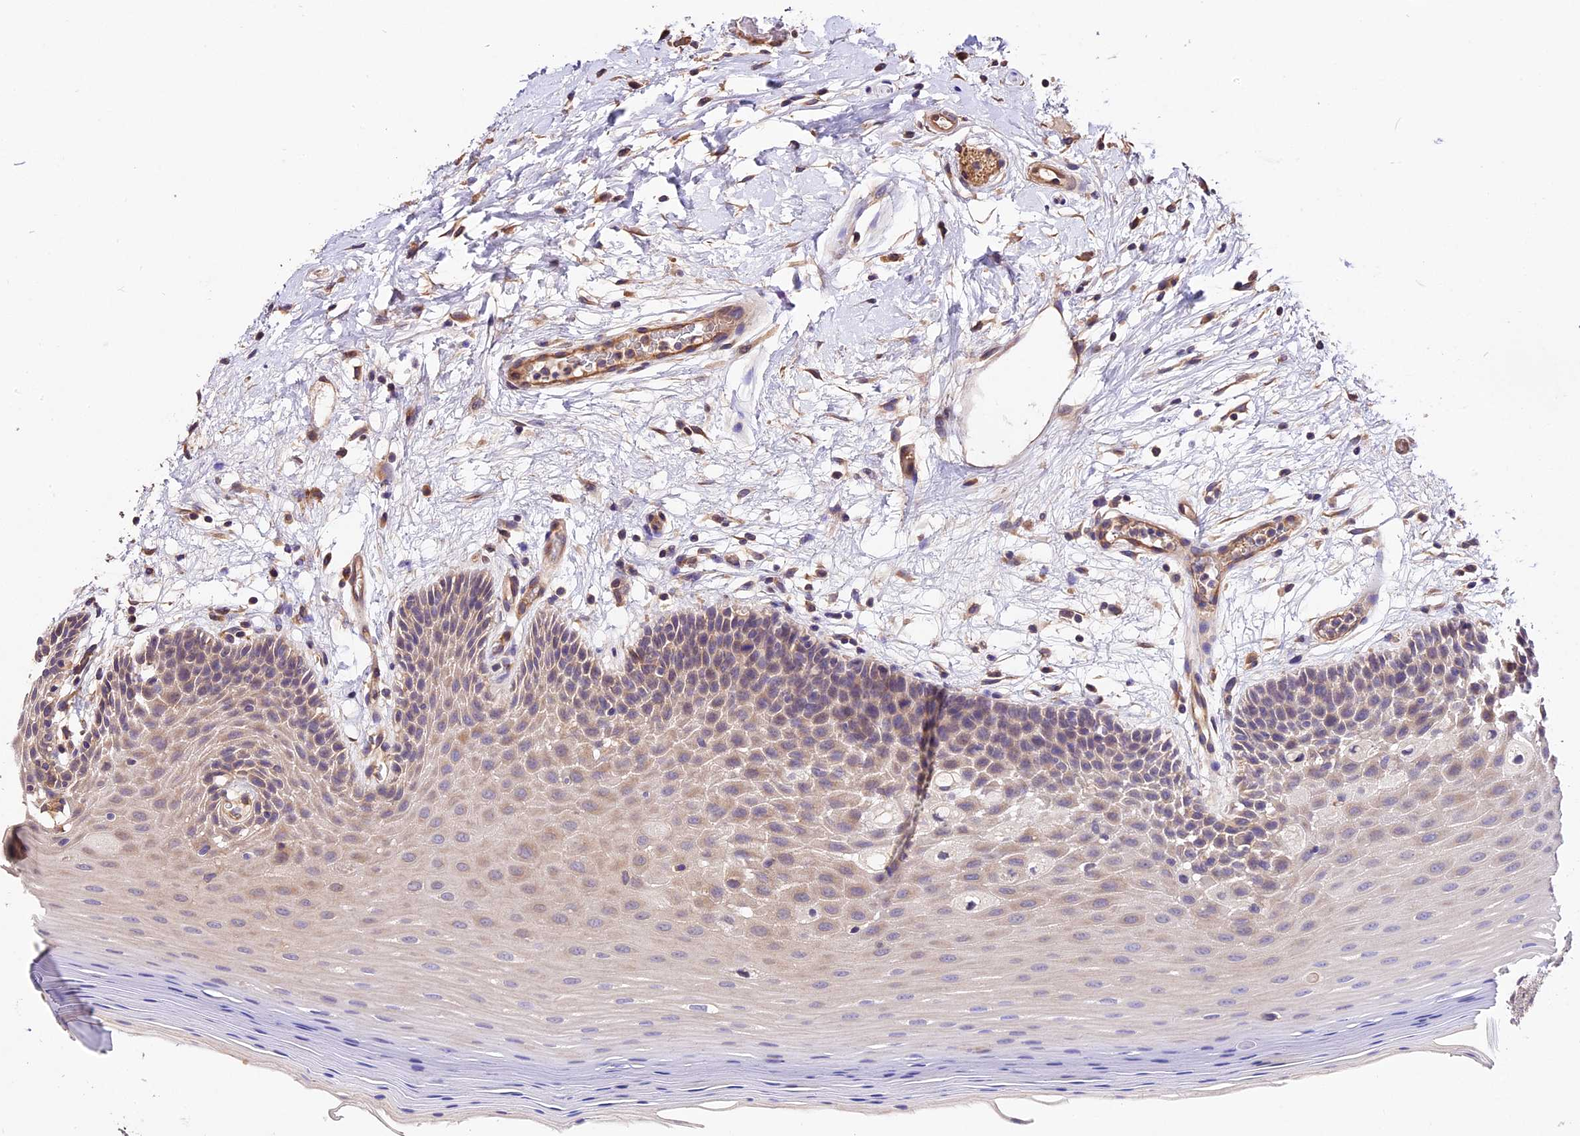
{"staining": {"intensity": "weak", "quantity": "25%-75%", "location": "cytoplasmic/membranous"}, "tissue": "oral mucosa", "cell_type": "Squamous epithelial cells", "image_type": "normal", "snomed": [{"axis": "morphology", "description": "Normal tissue, NOS"}, {"axis": "topography", "description": "Oral tissue"}, {"axis": "topography", "description": "Tounge, NOS"}], "caption": "A photomicrograph of human oral mucosa stained for a protein reveals weak cytoplasmic/membranous brown staining in squamous epithelial cells. The protein is stained brown, and the nuclei are stained in blue (DAB IHC with brightfield microscopy, high magnification).", "gene": "CES3", "patient": {"sex": "male", "age": 47}}